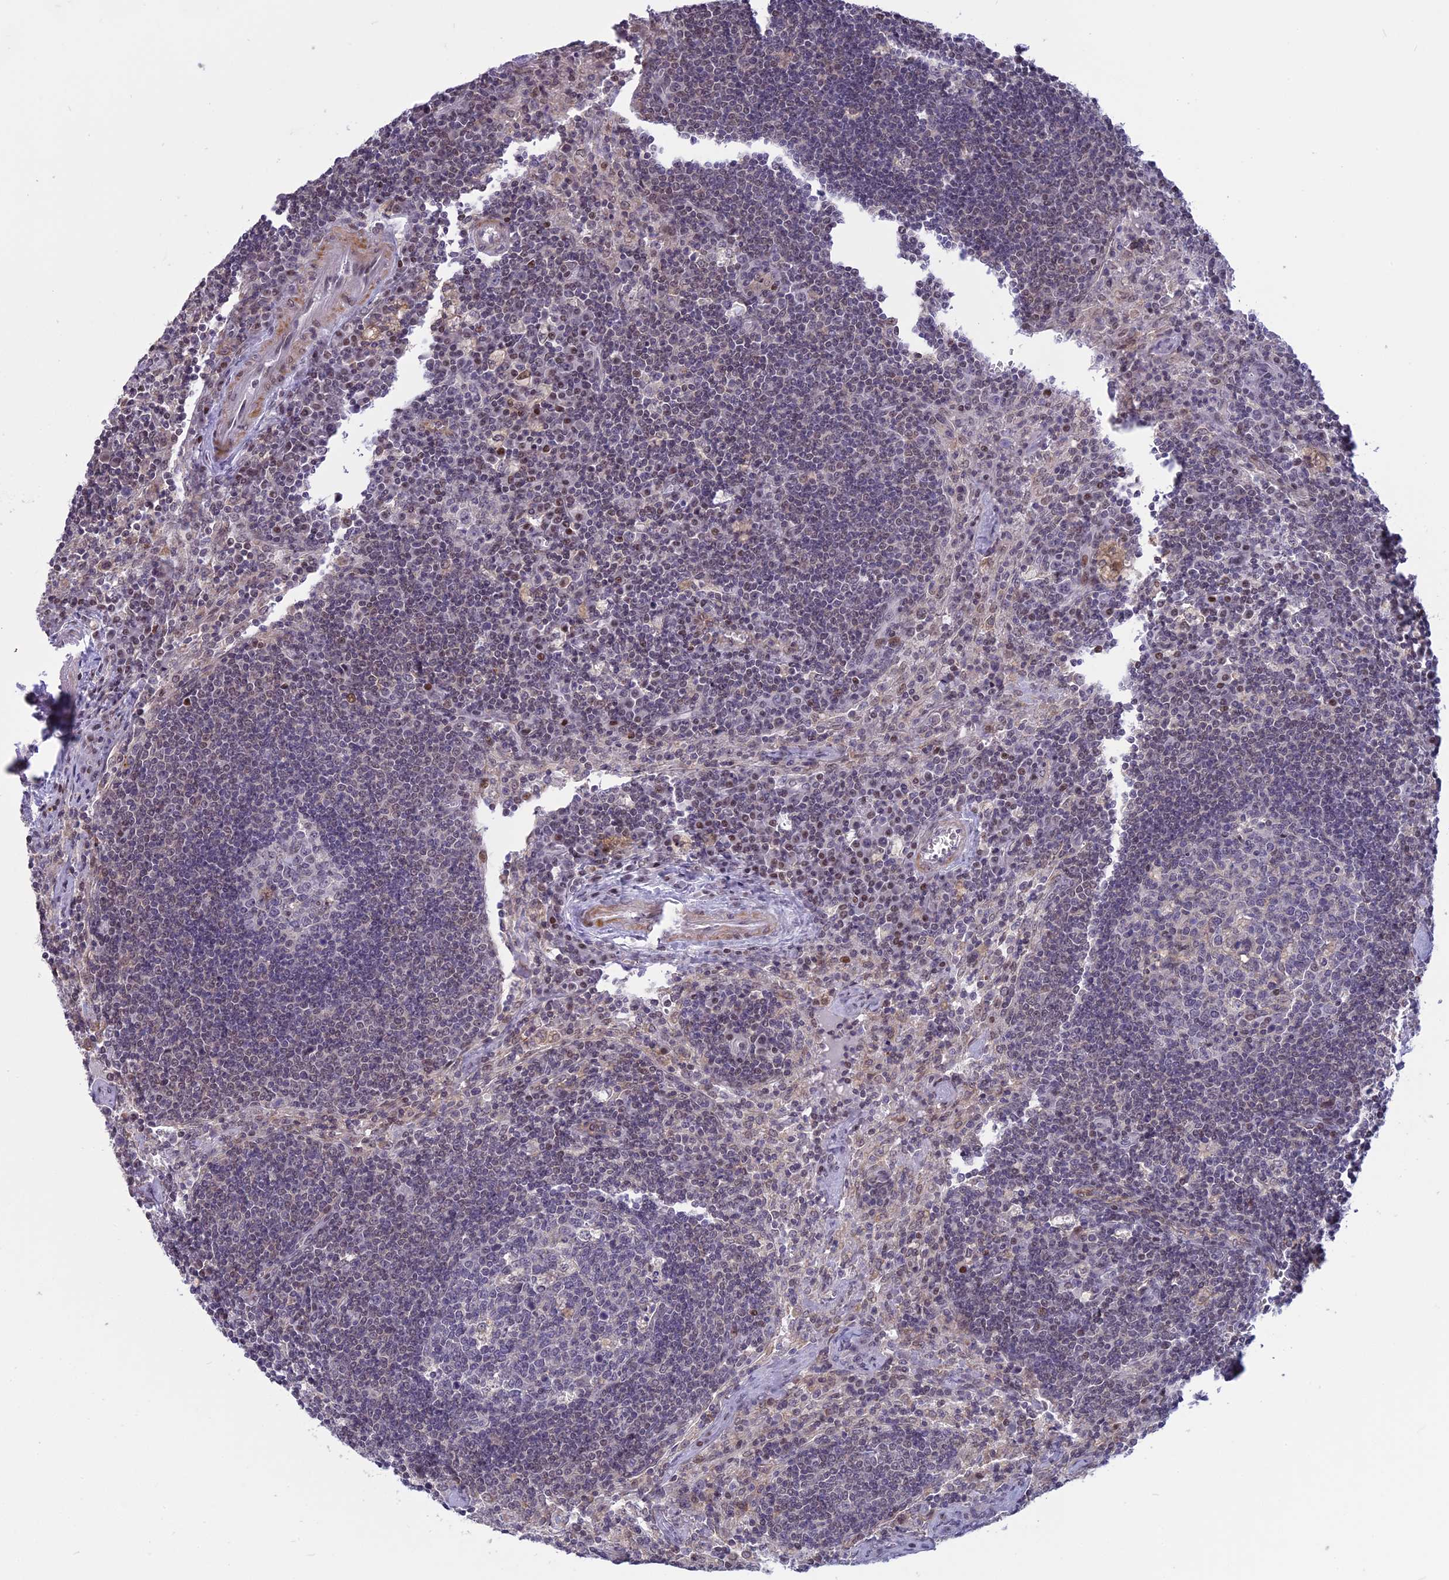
{"staining": {"intensity": "weak", "quantity": "<25%", "location": "nuclear"}, "tissue": "lymph node", "cell_type": "Germinal center cells", "image_type": "normal", "snomed": [{"axis": "morphology", "description": "Normal tissue, NOS"}, {"axis": "topography", "description": "Lymph node"}], "caption": "High magnification brightfield microscopy of benign lymph node stained with DAB (brown) and counterstained with hematoxylin (blue): germinal center cells show no significant expression.", "gene": "CORO2A", "patient": {"sex": "male", "age": 58}}